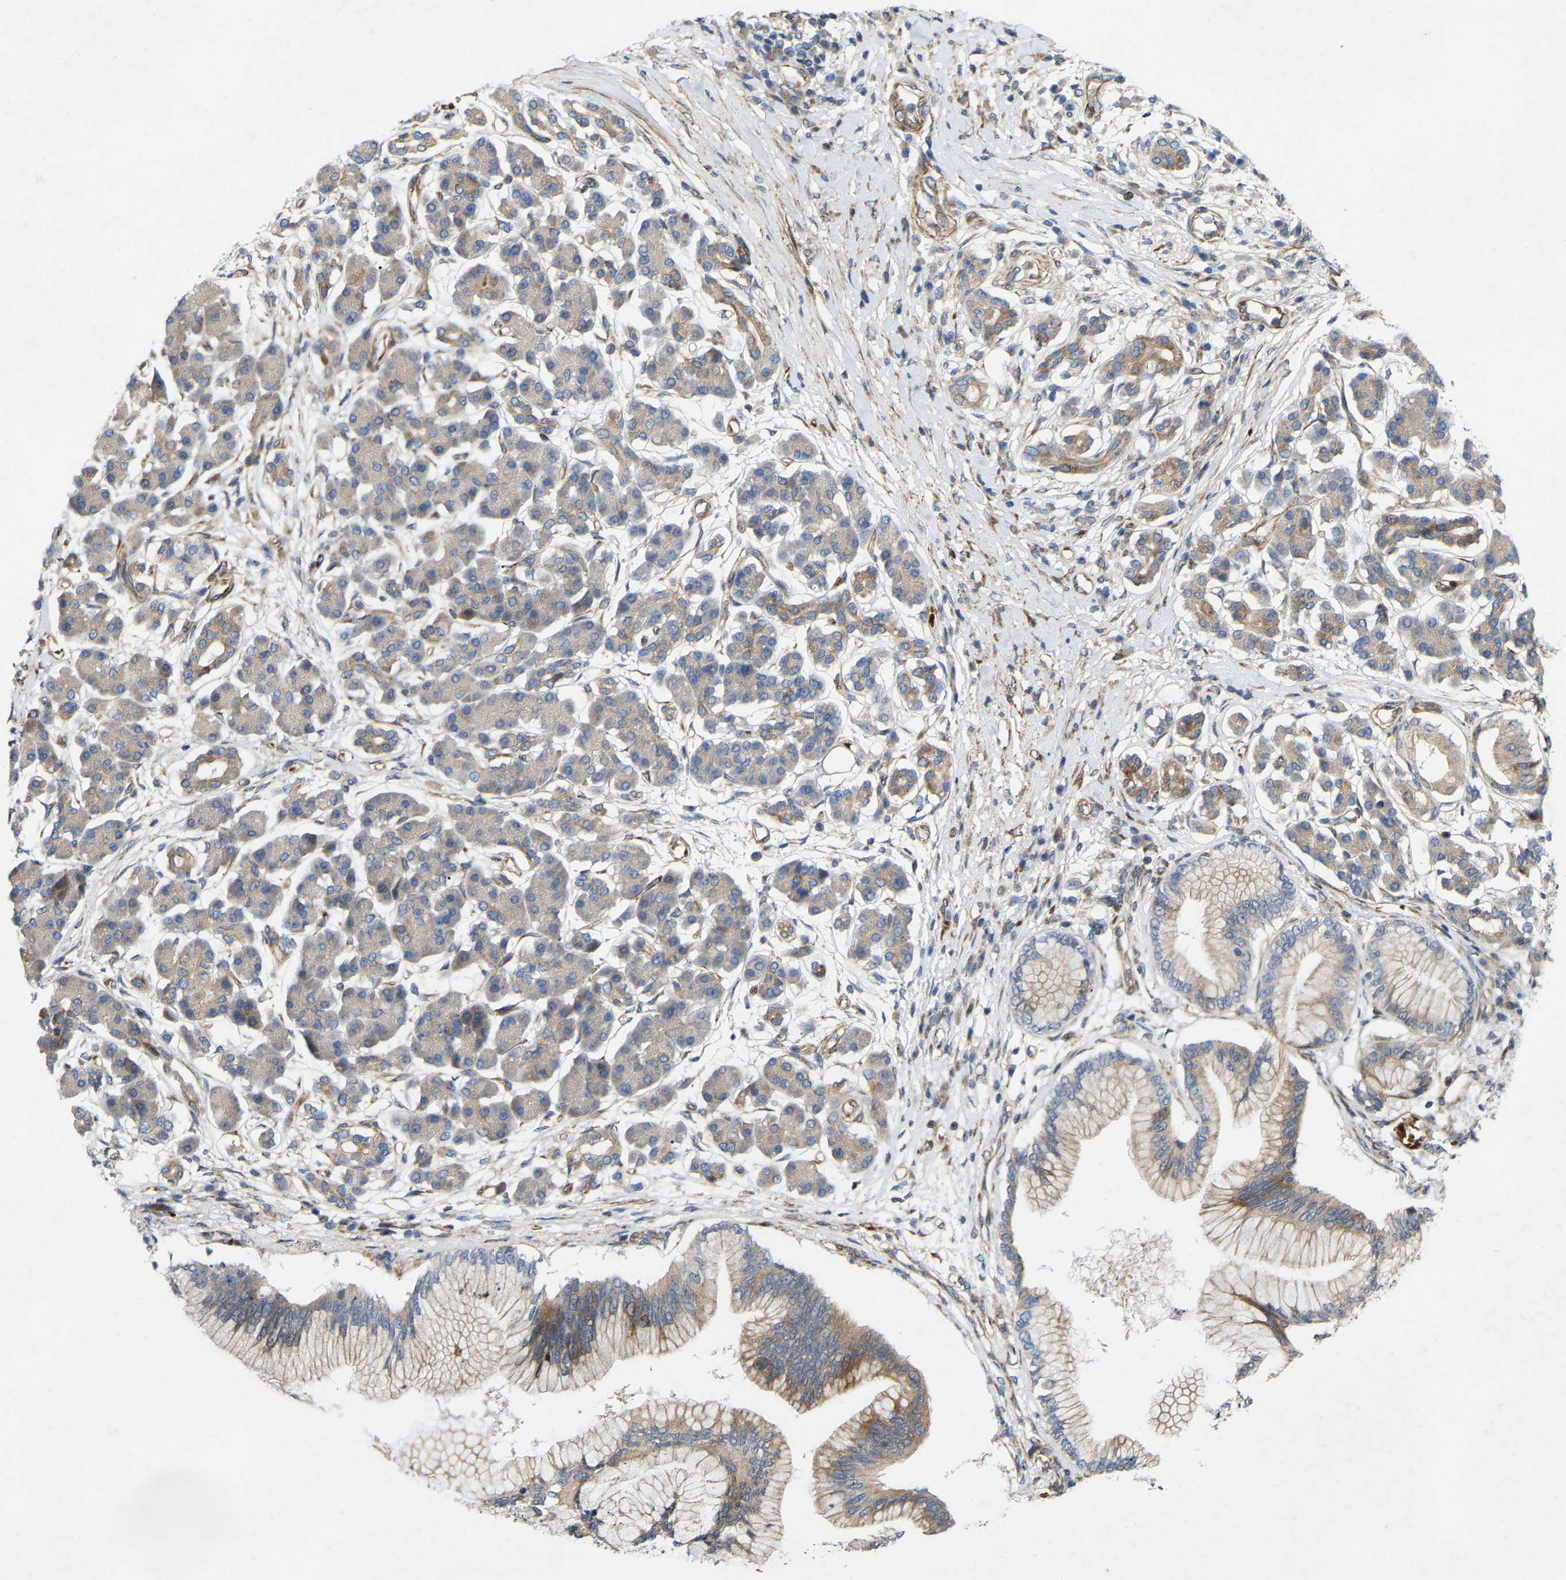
{"staining": {"intensity": "moderate", "quantity": "25%-75%", "location": "cytoplasmic/membranous"}, "tissue": "pancreatic cancer", "cell_type": "Tumor cells", "image_type": "cancer", "snomed": [{"axis": "morphology", "description": "Adenocarcinoma, NOS"}, {"axis": "topography", "description": "Pancreas"}], "caption": "Moderate cytoplasmic/membranous positivity is present in about 25%-75% of tumor cells in pancreatic cancer (adenocarcinoma).", "gene": "TOR1B", "patient": {"sex": "male", "age": 77}}